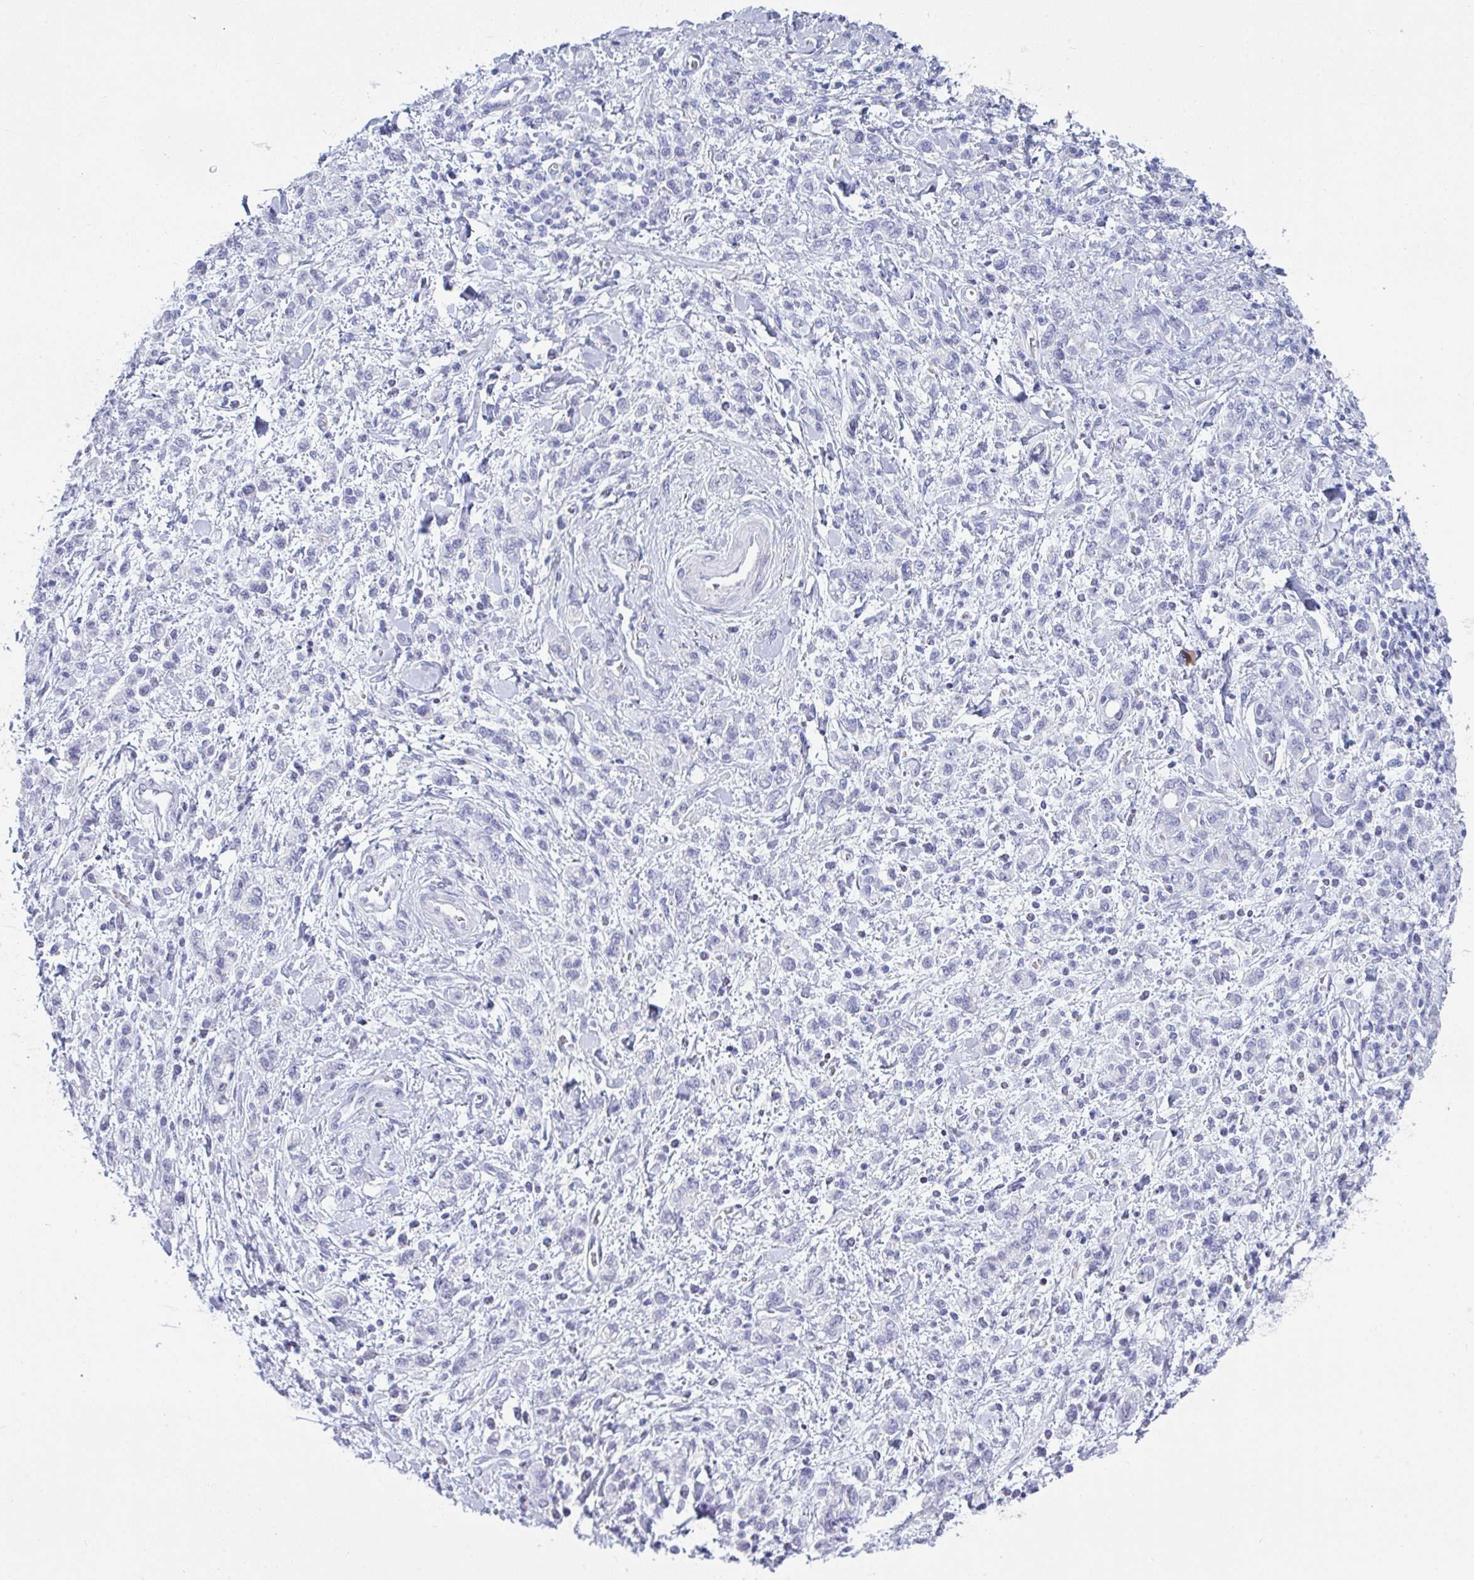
{"staining": {"intensity": "negative", "quantity": "none", "location": "none"}, "tissue": "stomach cancer", "cell_type": "Tumor cells", "image_type": "cancer", "snomed": [{"axis": "morphology", "description": "Adenocarcinoma, NOS"}, {"axis": "topography", "description": "Stomach"}], "caption": "Tumor cells show no significant expression in adenocarcinoma (stomach). (Brightfield microscopy of DAB (3,3'-diaminobenzidine) immunohistochemistry (IHC) at high magnification).", "gene": "PRDM9", "patient": {"sex": "male", "age": 77}}